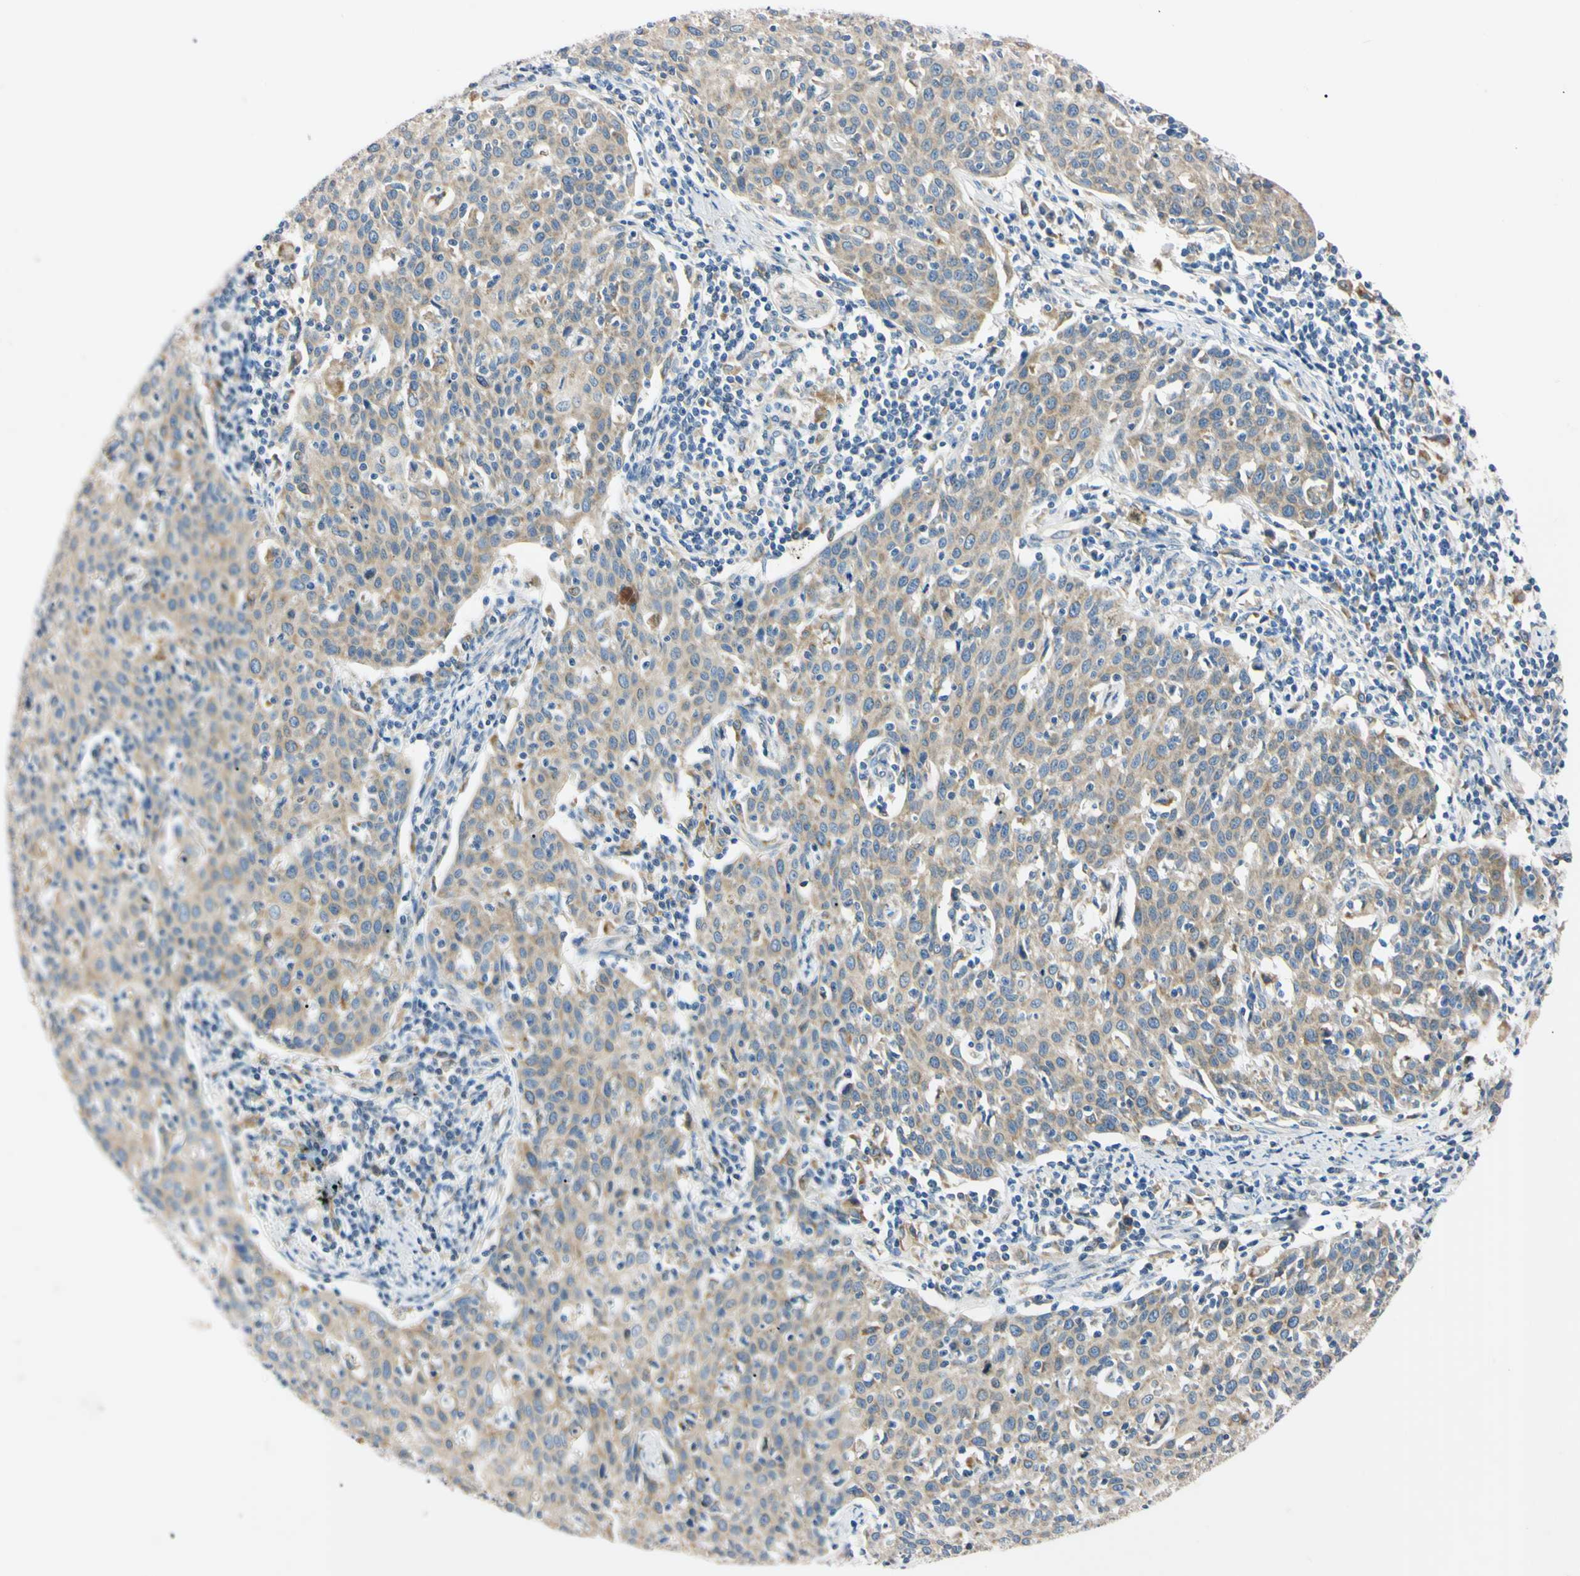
{"staining": {"intensity": "weak", "quantity": ">75%", "location": "cytoplasmic/membranous"}, "tissue": "cervical cancer", "cell_type": "Tumor cells", "image_type": "cancer", "snomed": [{"axis": "morphology", "description": "Squamous cell carcinoma, NOS"}, {"axis": "topography", "description": "Cervix"}], "caption": "Tumor cells show low levels of weak cytoplasmic/membranous positivity in approximately >75% of cells in cervical cancer (squamous cell carcinoma). Immunohistochemistry stains the protein in brown and the nuclei are stained blue.", "gene": "DNAJB12", "patient": {"sex": "female", "age": 38}}